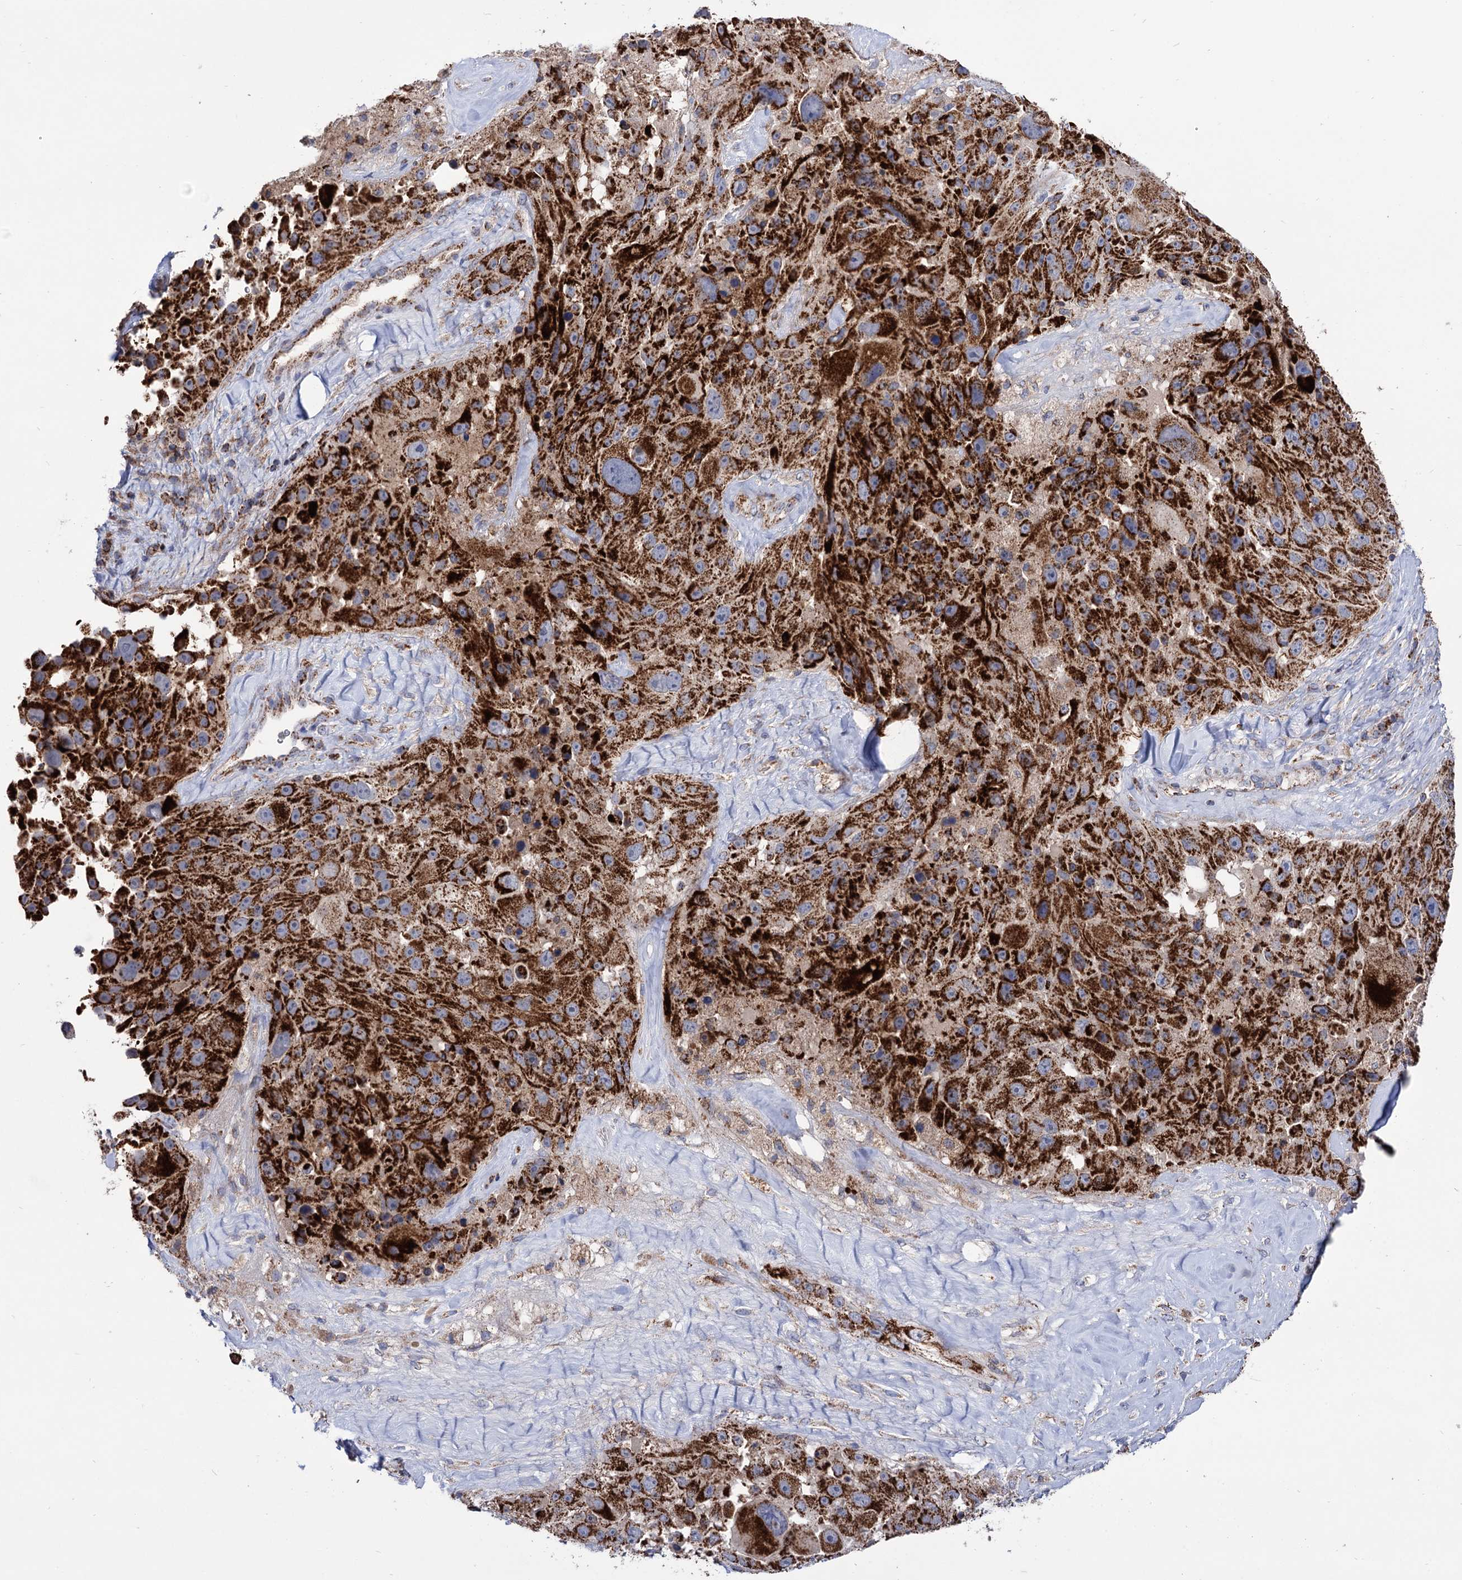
{"staining": {"intensity": "strong", "quantity": ">75%", "location": "cytoplasmic/membranous"}, "tissue": "melanoma", "cell_type": "Tumor cells", "image_type": "cancer", "snomed": [{"axis": "morphology", "description": "Malignant melanoma, Metastatic site"}, {"axis": "topography", "description": "Lymph node"}], "caption": "Protein staining shows strong cytoplasmic/membranous expression in about >75% of tumor cells in melanoma.", "gene": "ABHD10", "patient": {"sex": "male", "age": 62}}